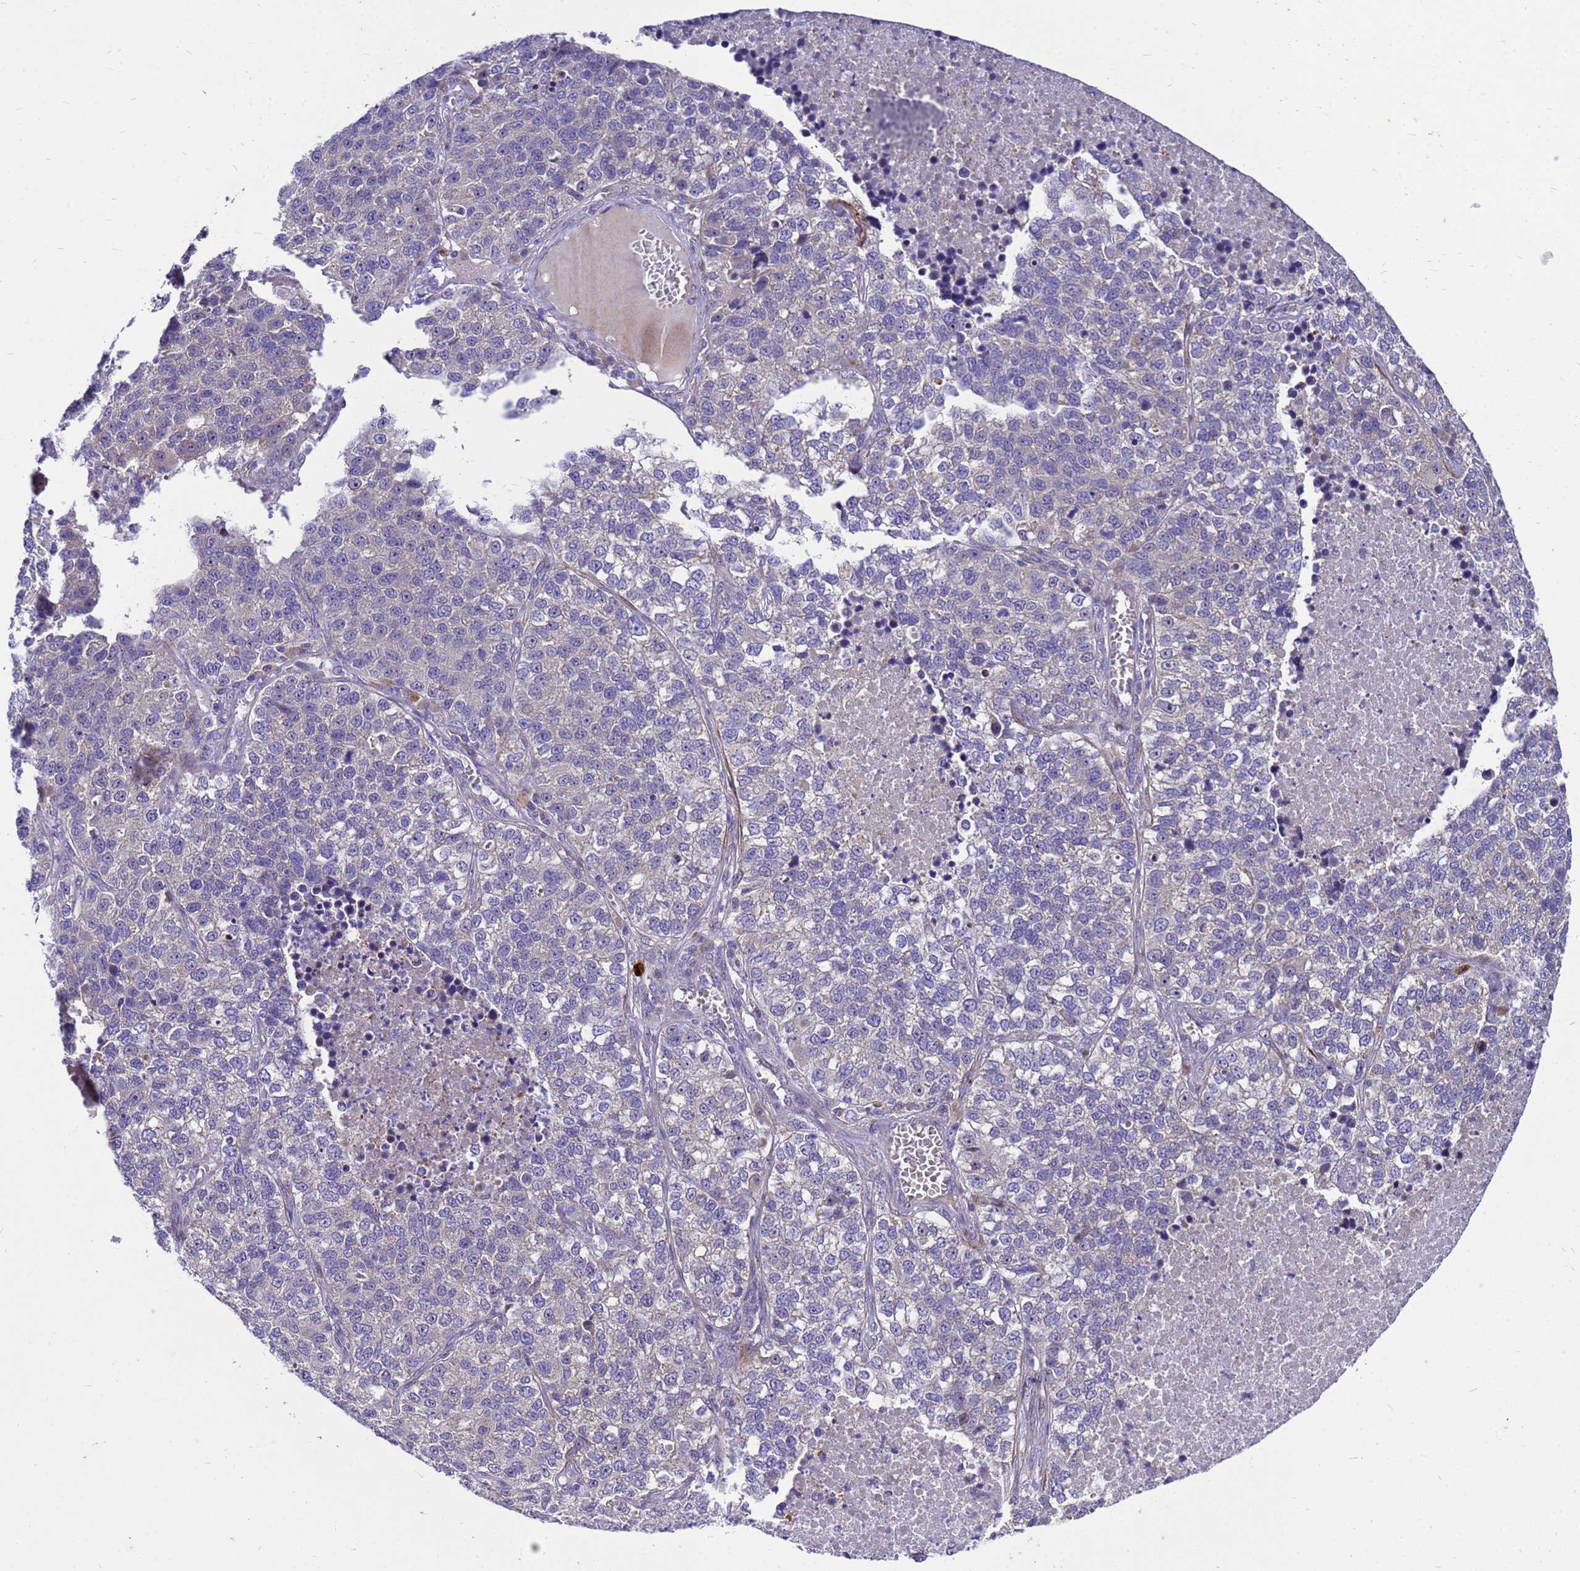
{"staining": {"intensity": "negative", "quantity": "none", "location": "none"}, "tissue": "lung cancer", "cell_type": "Tumor cells", "image_type": "cancer", "snomed": [{"axis": "morphology", "description": "Adenocarcinoma, NOS"}, {"axis": "topography", "description": "Lung"}], "caption": "Lung cancer (adenocarcinoma) was stained to show a protein in brown. There is no significant positivity in tumor cells.", "gene": "POP7", "patient": {"sex": "male", "age": 49}}